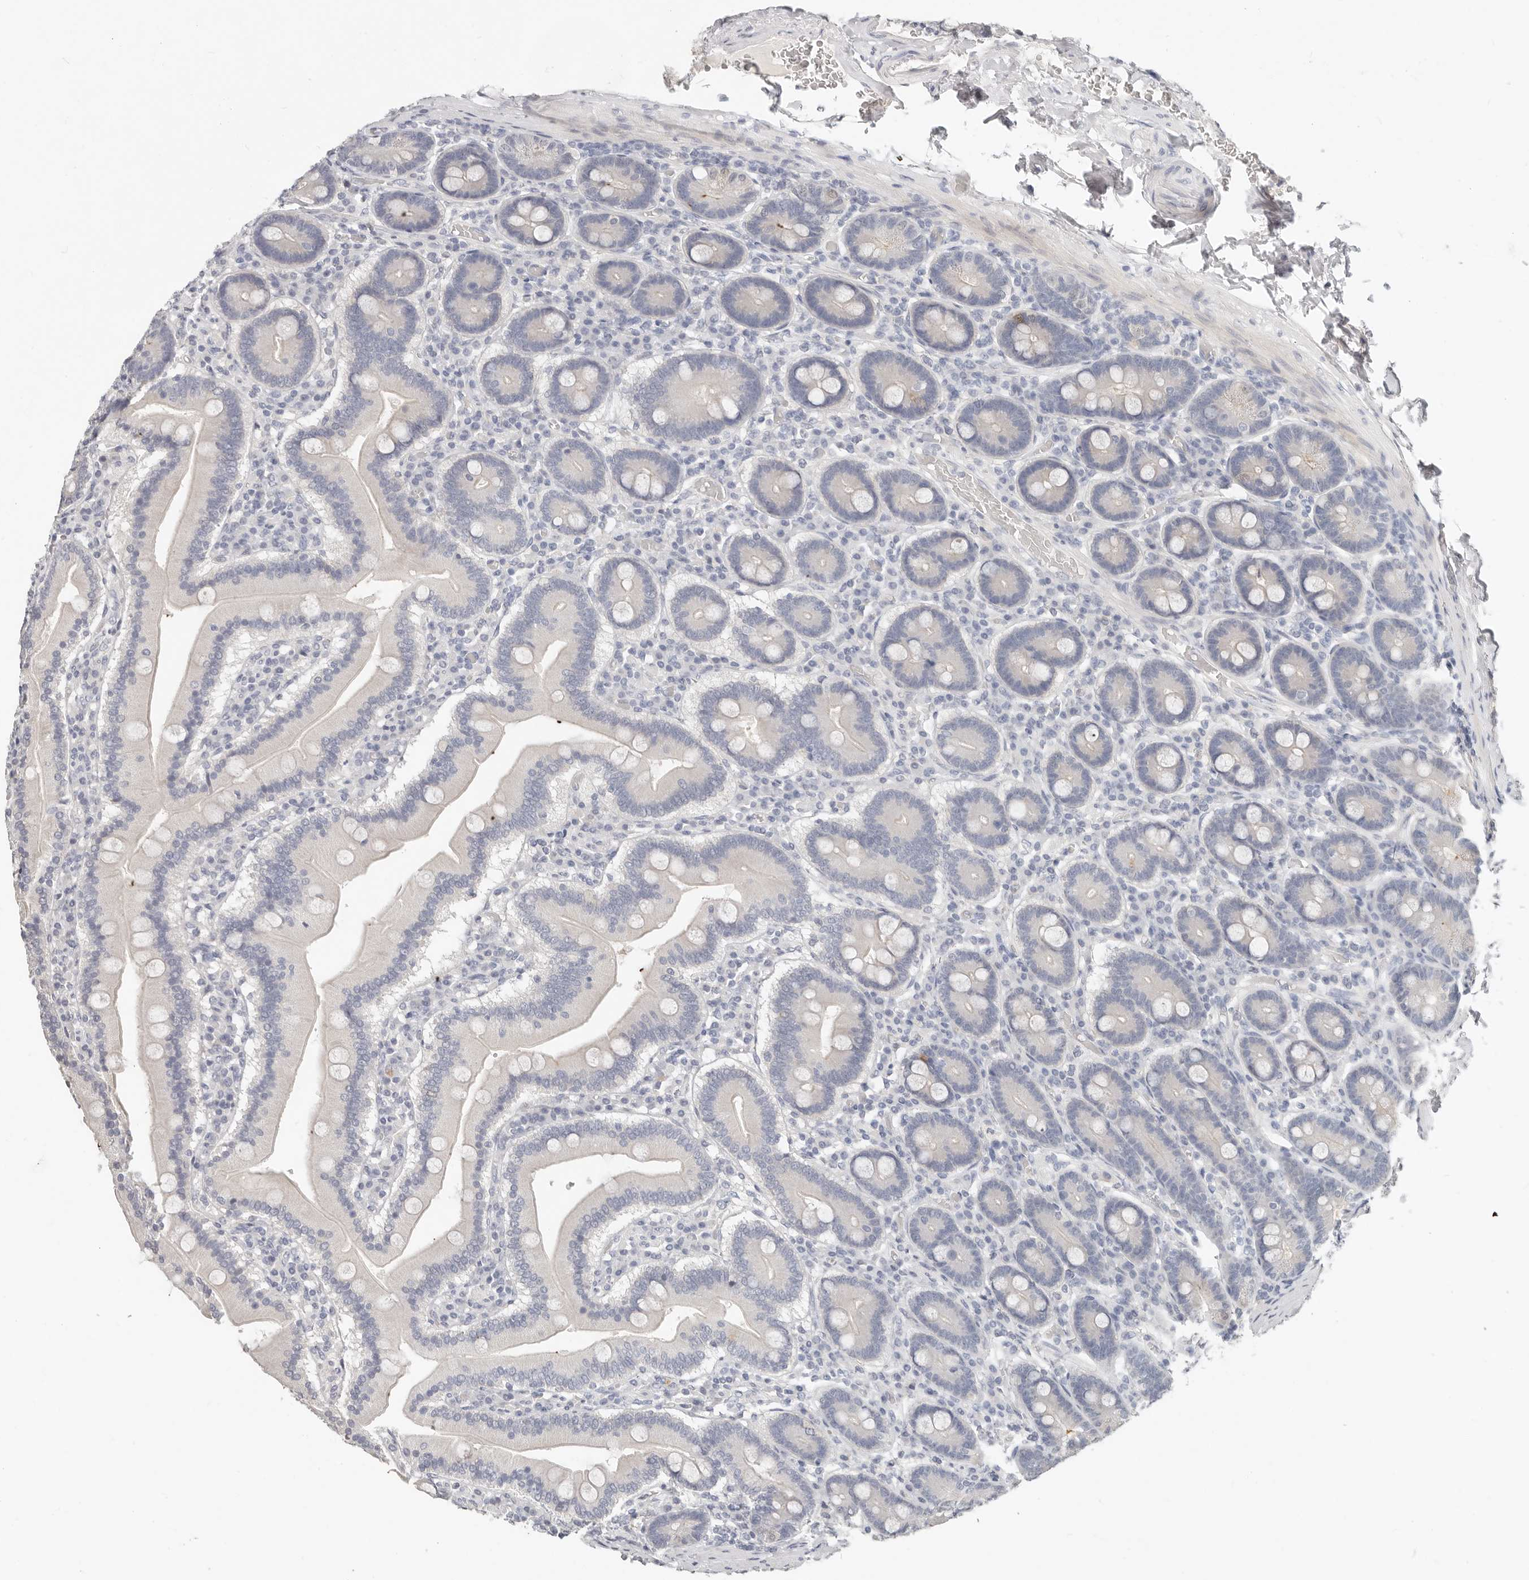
{"staining": {"intensity": "negative", "quantity": "none", "location": "none"}, "tissue": "duodenum", "cell_type": "Glandular cells", "image_type": "normal", "snomed": [{"axis": "morphology", "description": "Normal tissue, NOS"}, {"axis": "topography", "description": "Duodenum"}], "caption": "IHC image of unremarkable duodenum stained for a protein (brown), which displays no positivity in glandular cells. (DAB immunohistochemistry (IHC) with hematoxylin counter stain).", "gene": "TMEM63B", "patient": {"sex": "female", "age": 62}}